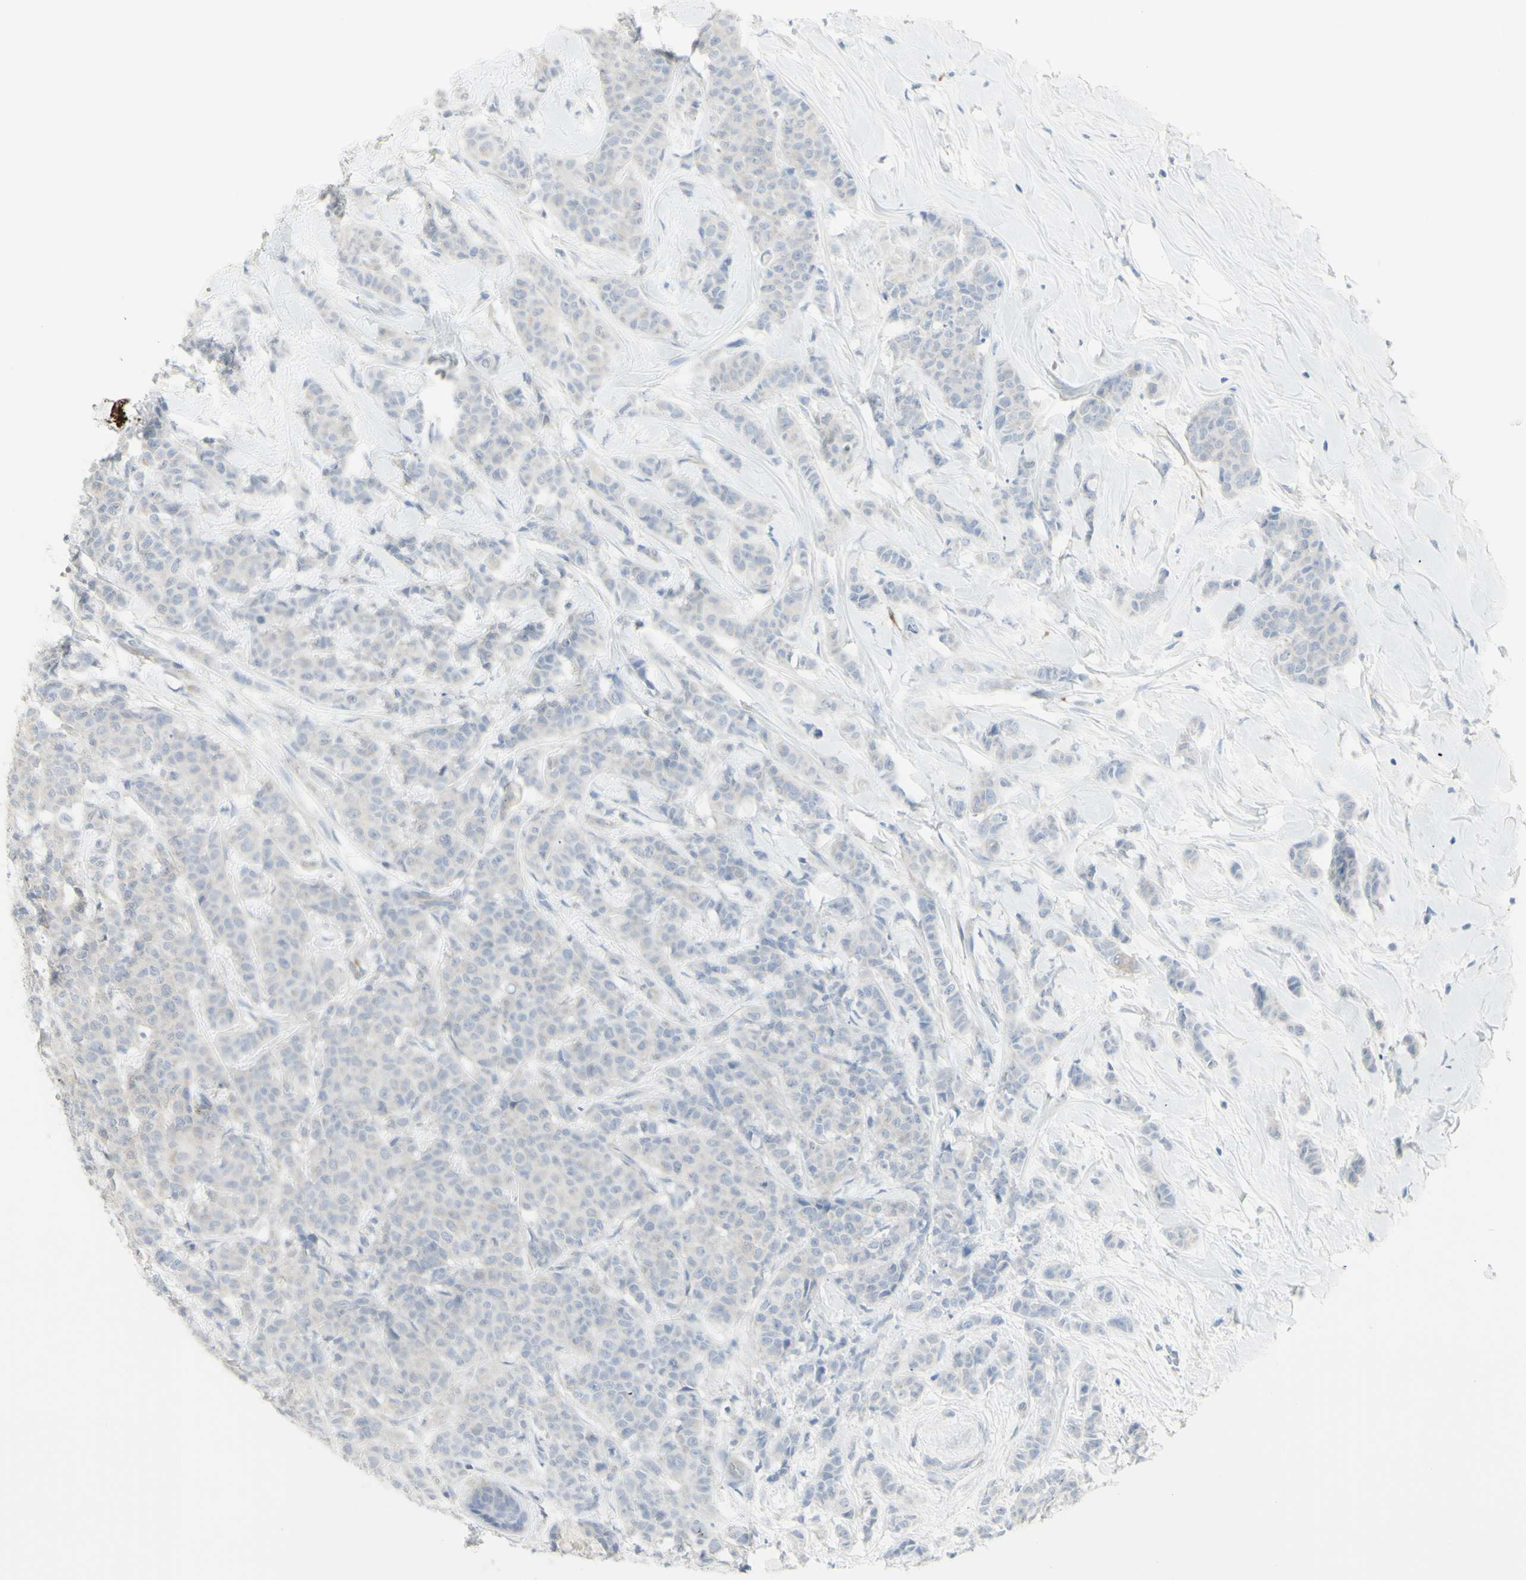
{"staining": {"intensity": "negative", "quantity": "none", "location": "none"}, "tissue": "breast cancer", "cell_type": "Tumor cells", "image_type": "cancer", "snomed": [{"axis": "morphology", "description": "Normal tissue, NOS"}, {"axis": "morphology", "description": "Duct carcinoma"}, {"axis": "topography", "description": "Breast"}], "caption": "This is an immunohistochemistry image of human breast invasive ductal carcinoma. There is no positivity in tumor cells.", "gene": "ENSG00000198211", "patient": {"sex": "female", "age": 40}}